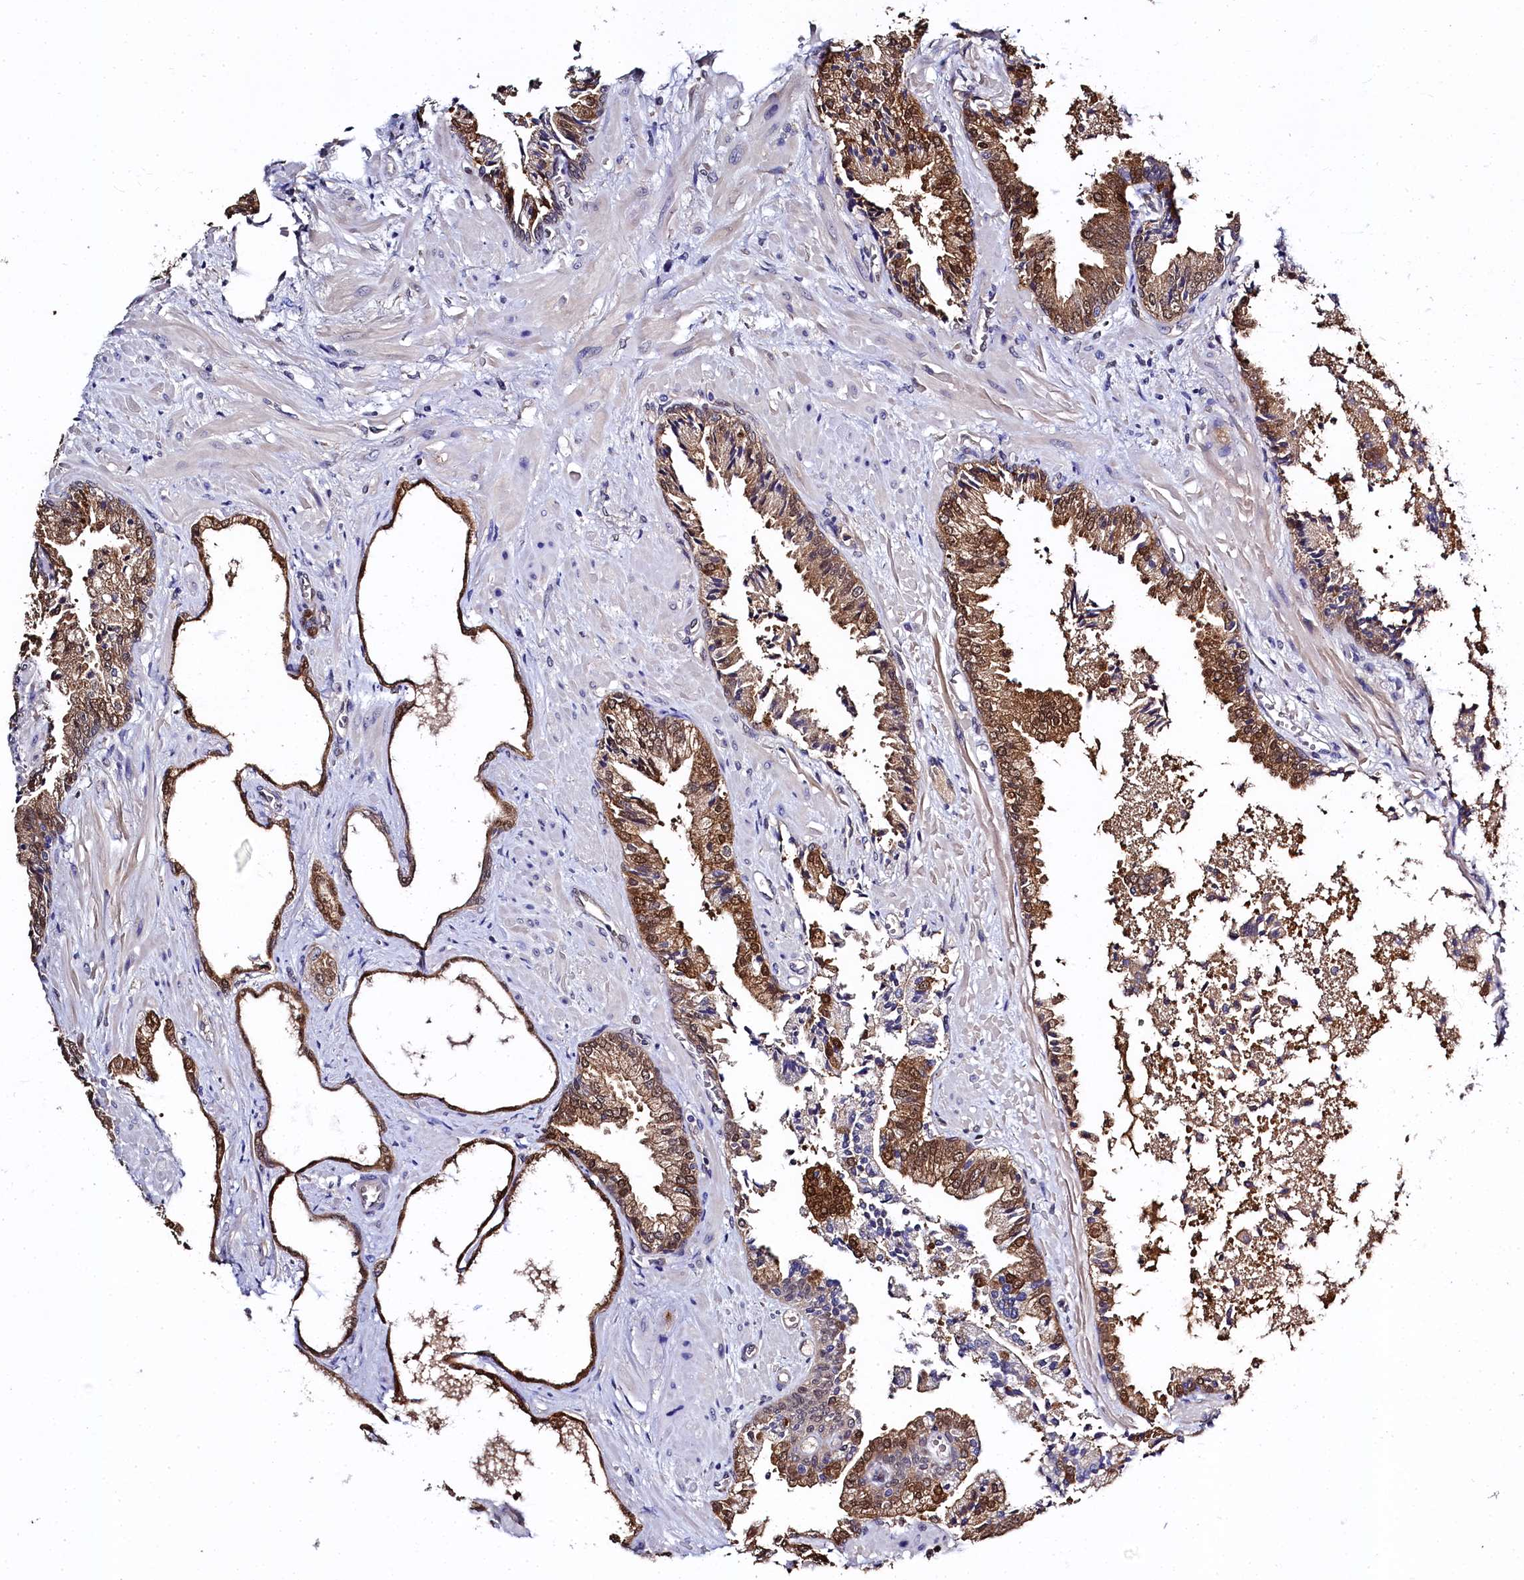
{"staining": {"intensity": "moderate", "quantity": ">75%", "location": "cytoplasmic/membranous"}, "tissue": "prostate cancer", "cell_type": "Tumor cells", "image_type": "cancer", "snomed": [{"axis": "morphology", "description": "Adenocarcinoma, High grade"}, {"axis": "topography", "description": "Prostate"}], "caption": "This is an image of IHC staining of prostate high-grade adenocarcinoma, which shows moderate expression in the cytoplasmic/membranous of tumor cells.", "gene": "C11orf54", "patient": {"sex": "male", "age": 71}}